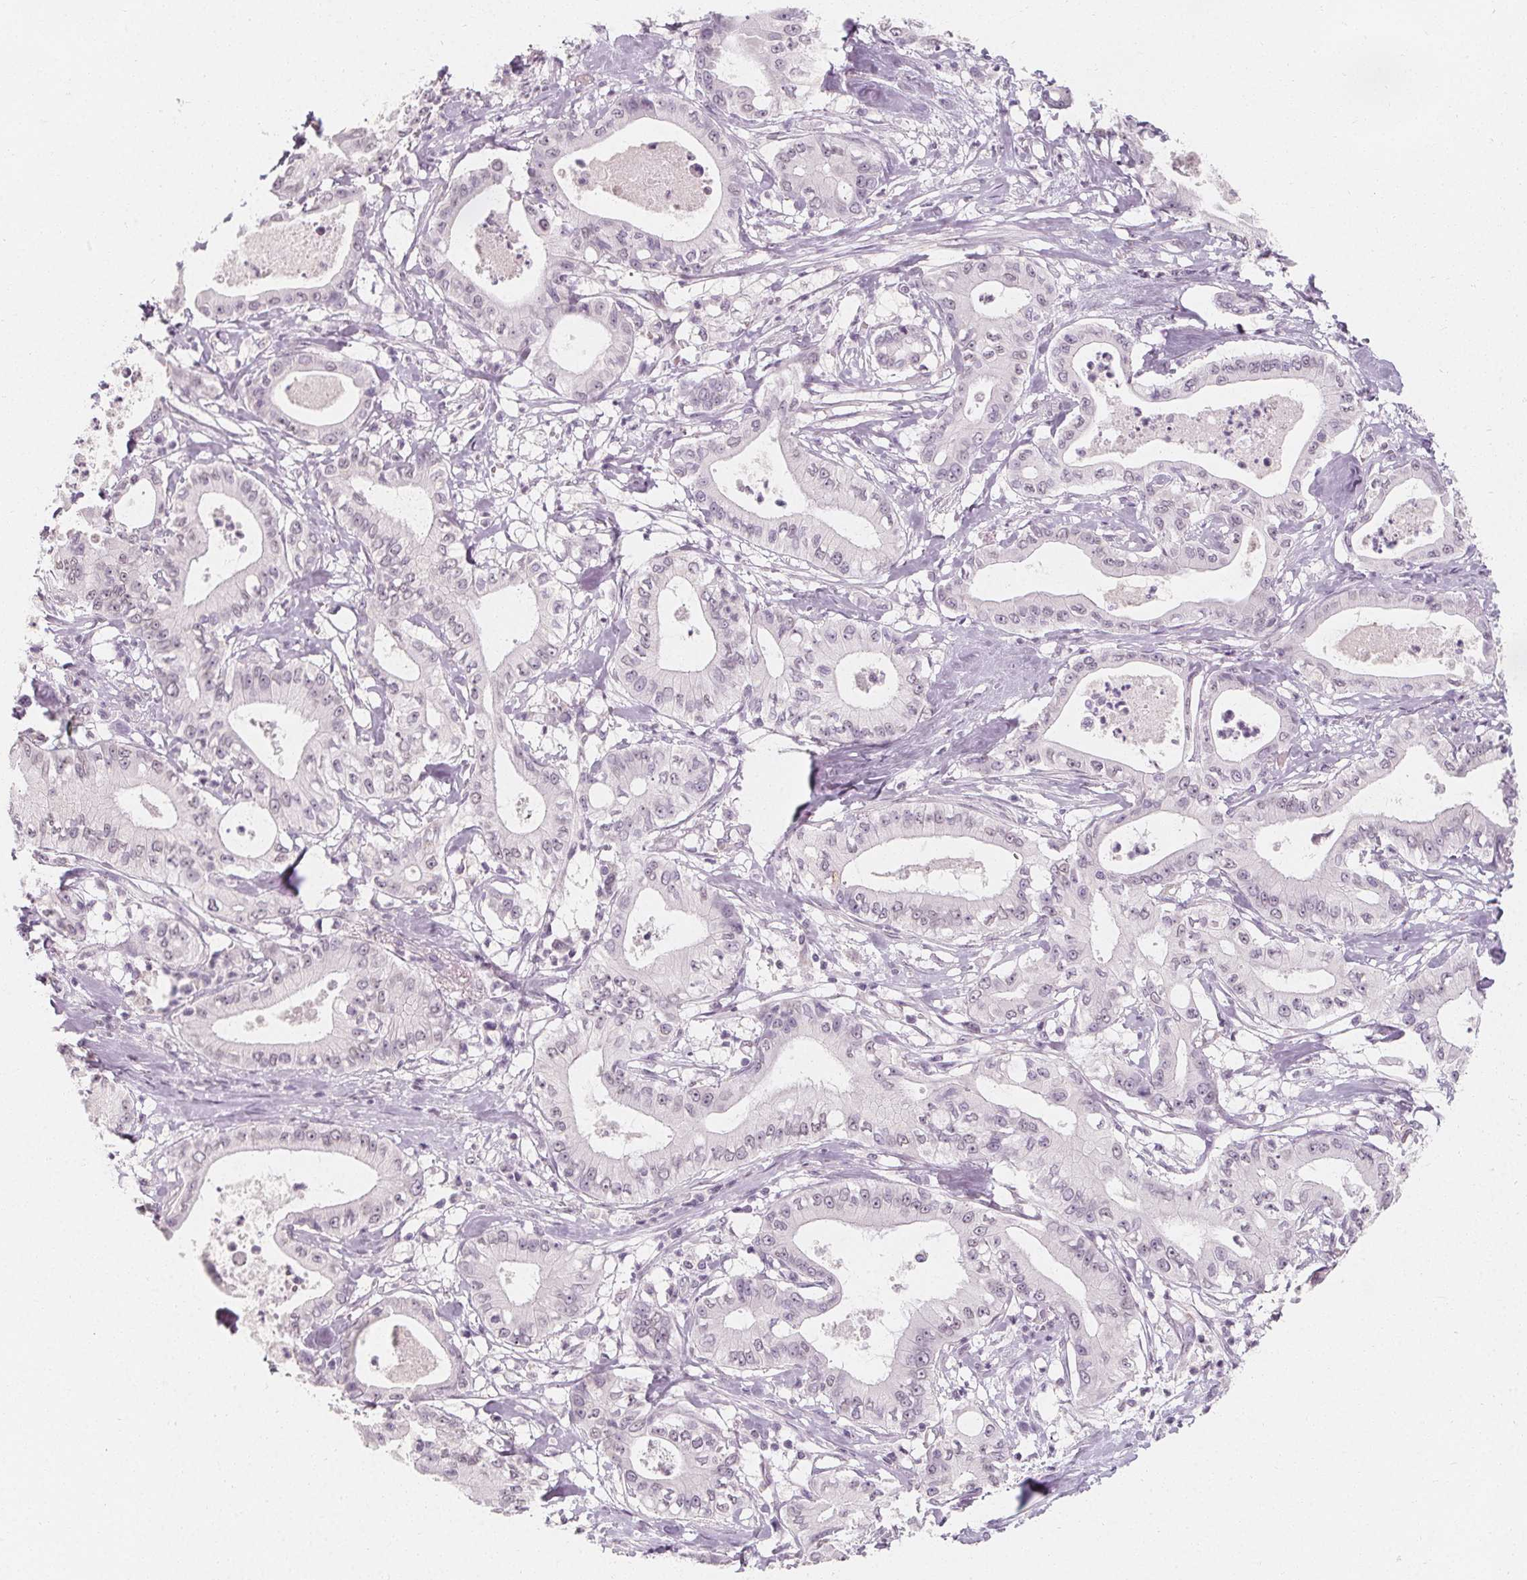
{"staining": {"intensity": "negative", "quantity": "none", "location": "none"}, "tissue": "pancreatic cancer", "cell_type": "Tumor cells", "image_type": "cancer", "snomed": [{"axis": "morphology", "description": "Adenocarcinoma, NOS"}, {"axis": "topography", "description": "Pancreas"}], "caption": "This is an immunohistochemistry photomicrograph of human pancreatic cancer (adenocarcinoma). There is no staining in tumor cells.", "gene": "DBX2", "patient": {"sex": "male", "age": 71}}